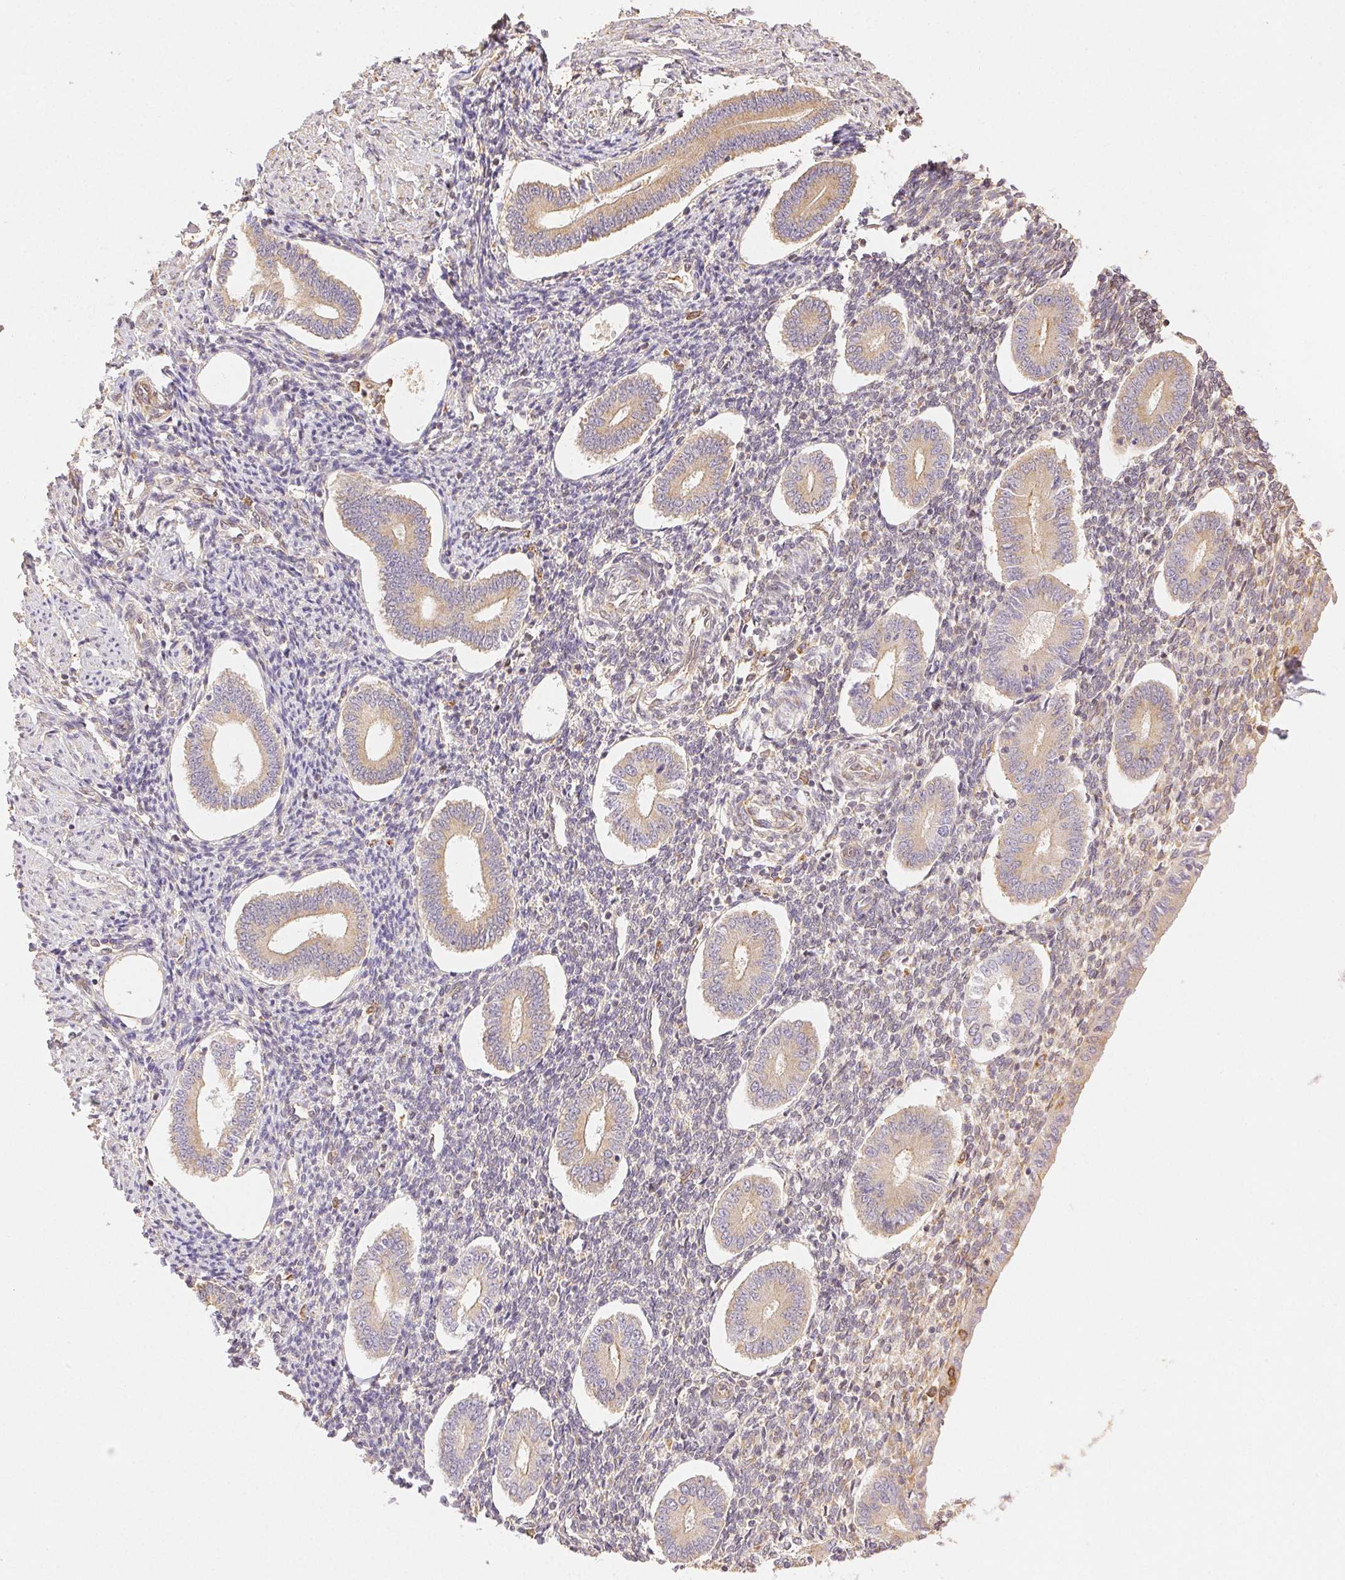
{"staining": {"intensity": "weak", "quantity": "25%-75%", "location": "cytoplasmic/membranous"}, "tissue": "endometrium", "cell_type": "Cells in endometrial stroma", "image_type": "normal", "snomed": [{"axis": "morphology", "description": "Normal tissue, NOS"}, {"axis": "topography", "description": "Endometrium"}], "caption": "Protein staining of benign endometrium shows weak cytoplasmic/membranous expression in approximately 25%-75% of cells in endometrial stroma.", "gene": "ENTREP1", "patient": {"sex": "female", "age": 40}}